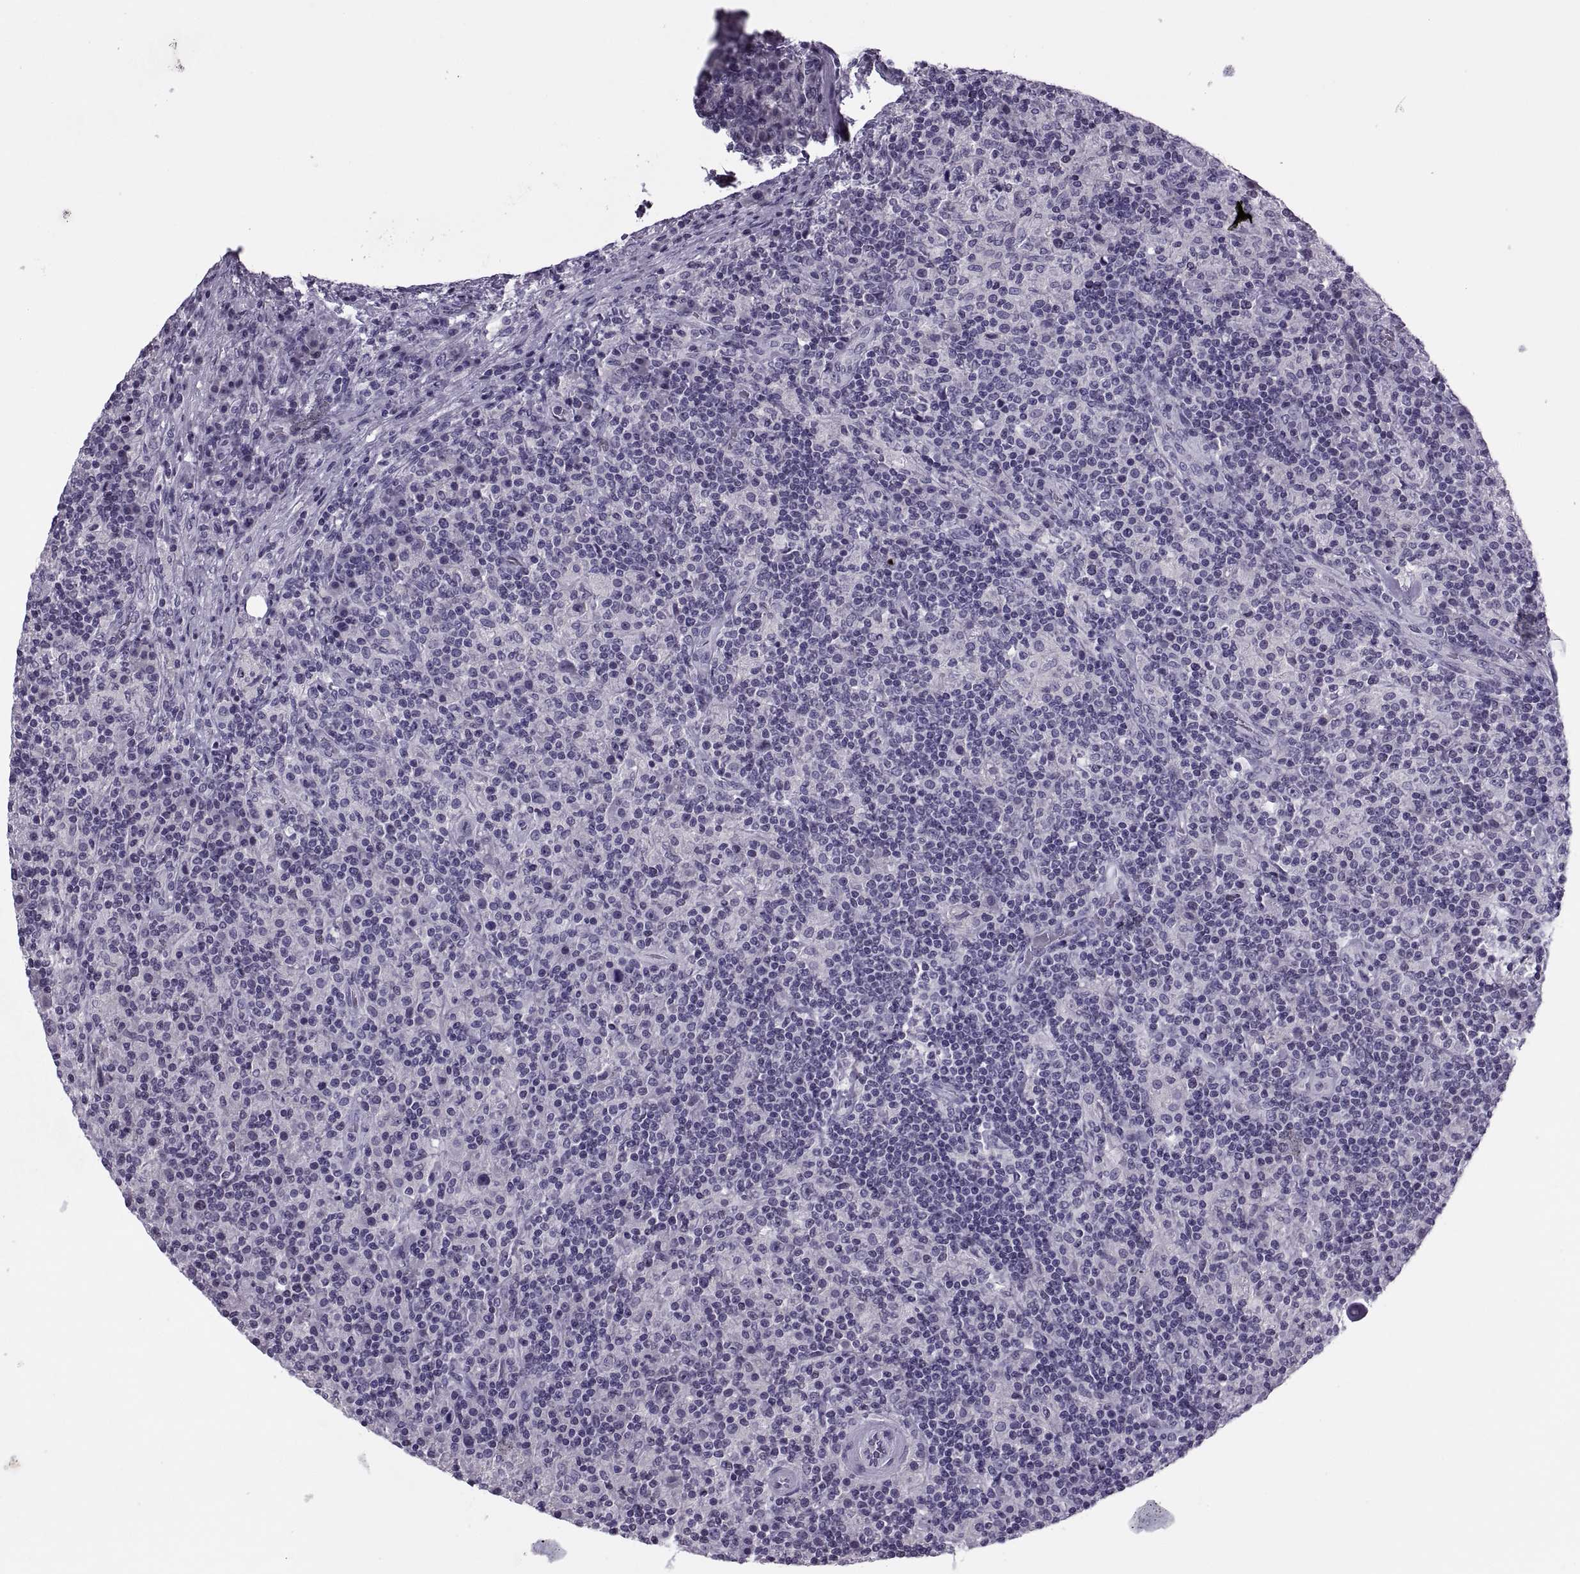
{"staining": {"intensity": "negative", "quantity": "none", "location": "none"}, "tissue": "lymphoma", "cell_type": "Tumor cells", "image_type": "cancer", "snomed": [{"axis": "morphology", "description": "Hodgkin's disease, NOS"}, {"axis": "topography", "description": "Lymph node"}], "caption": "Micrograph shows no significant protein positivity in tumor cells of Hodgkin's disease. The staining was performed using DAB (3,3'-diaminobenzidine) to visualize the protein expression in brown, while the nuclei were stained in blue with hematoxylin (Magnification: 20x).", "gene": "SYNGR4", "patient": {"sex": "male", "age": 70}}